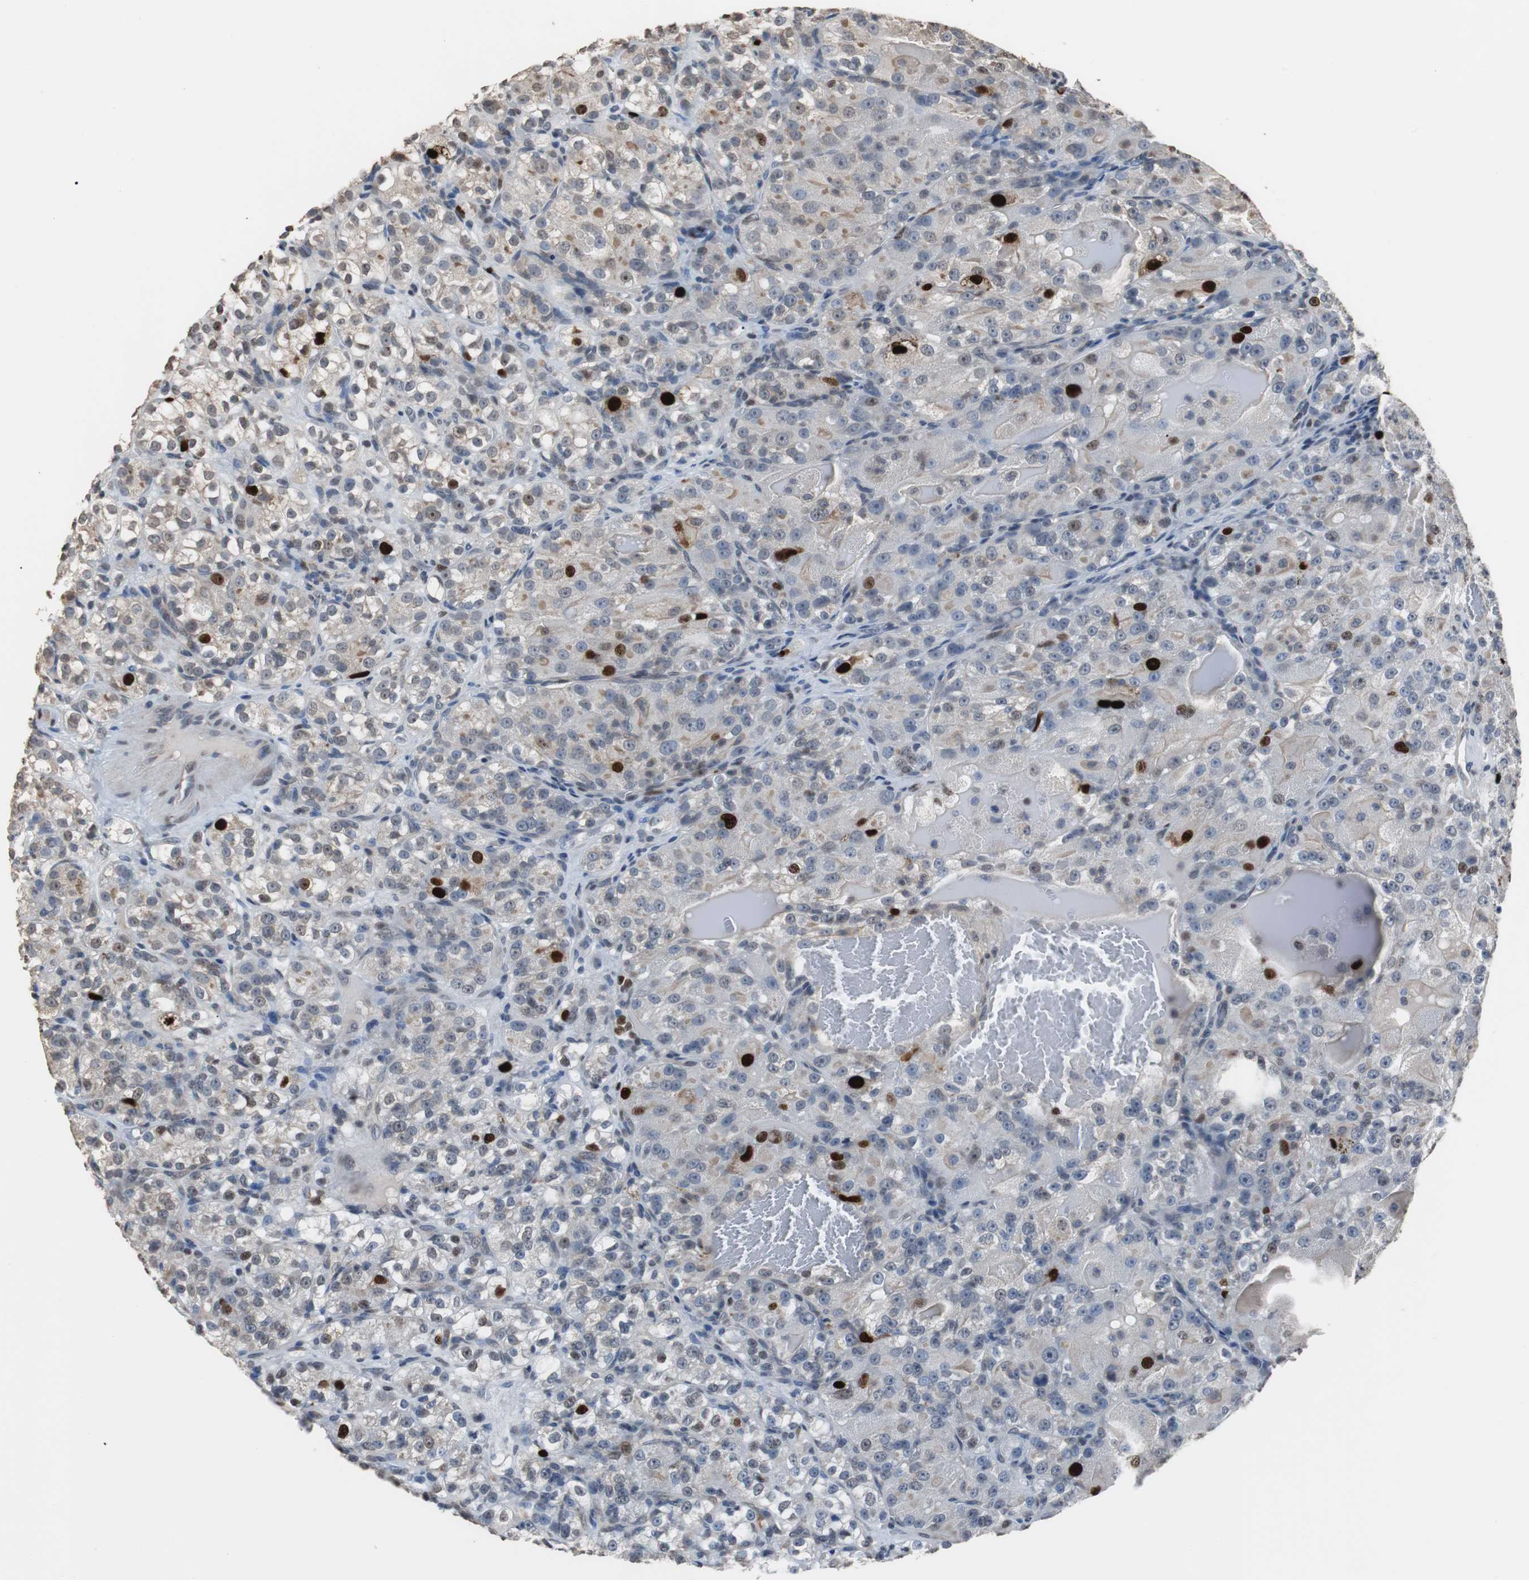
{"staining": {"intensity": "strong", "quantity": "<25%", "location": "cytoplasmic/membranous,nuclear"}, "tissue": "renal cancer", "cell_type": "Tumor cells", "image_type": "cancer", "snomed": [{"axis": "morphology", "description": "Normal tissue, NOS"}, {"axis": "morphology", "description": "Adenocarcinoma, NOS"}, {"axis": "topography", "description": "Kidney"}], "caption": "A brown stain highlights strong cytoplasmic/membranous and nuclear positivity of a protein in renal adenocarcinoma tumor cells.", "gene": "TOP2A", "patient": {"sex": "male", "age": 61}}